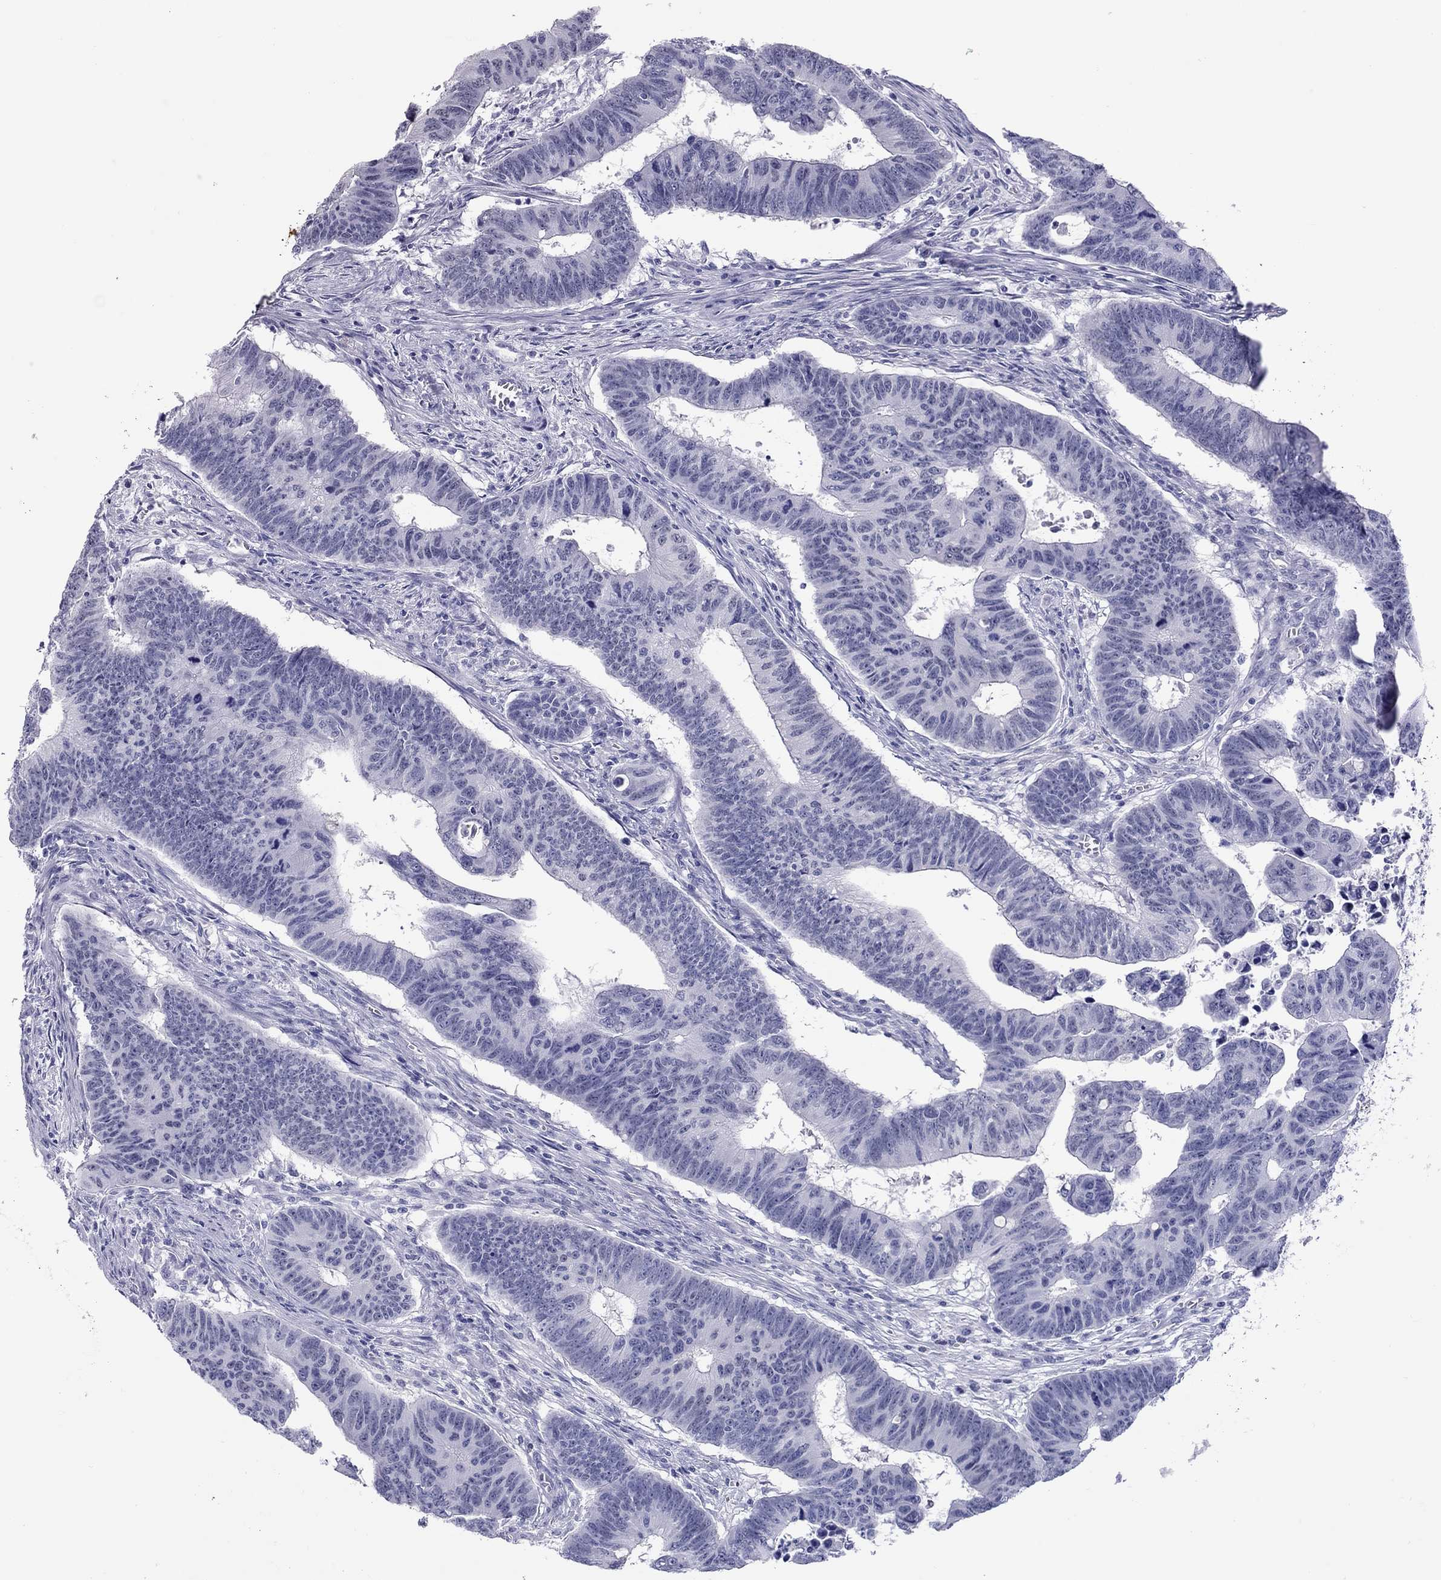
{"staining": {"intensity": "negative", "quantity": "none", "location": "none"}, "tissue": "colorectal cancer", "cell_type": "Tumor cells", "image_type": "cancer", "snomed": [{"axis": "morphology", "description": "Adenocarcinoma, NOS"}, {"axis": "topography", "description": "Appendix"}, {"axis": "topography", "description": "Colon"}, {"axis": "topography", "description": "Cecum"}, {"axis": "topography", "description": "Colon asc"}], "caption": "Image shows no significant protein positivity in tumor cells of colorectal cancer. (DAB immunohistochemistry, high magnification).", "gene": "CHRNB3", "patient": {"sex": "female", "age": 85}}